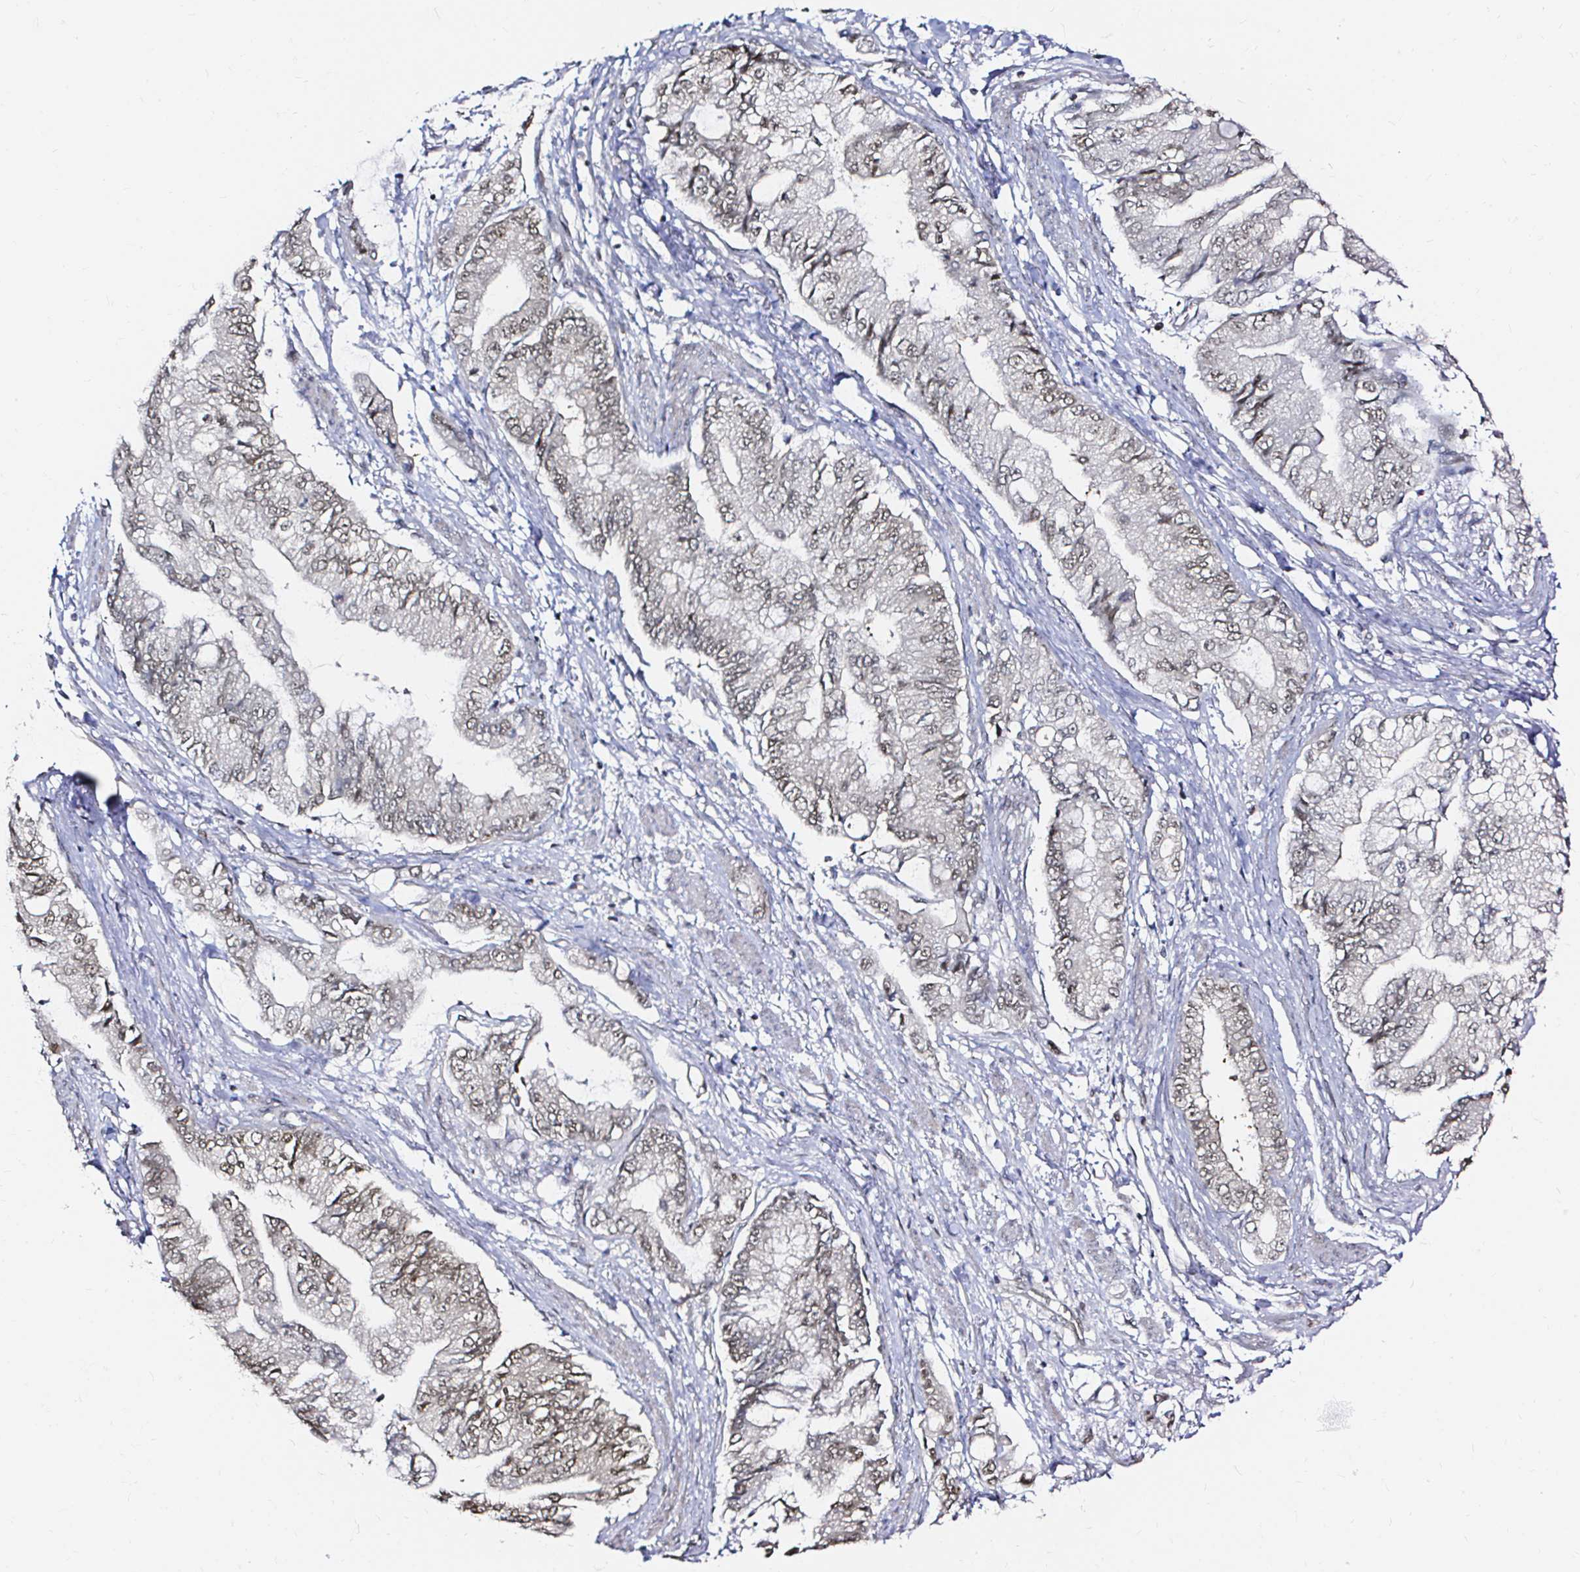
{"staining": {"intensity": "weak", "quantity": "25%-75%", "location": "nuclear"}, "tissue": "stomach cancer", "cell_type": "Tumor cells", "image_type": "cancer", "snomed": [{"axis": "morphology", "description": "Adenocarcinoma, NOS"}, {"axis": "topography", "description": "Stomach, upper"}], "caption": "Immunohistochemistry (IHC) of stomach adenocarcinoma exhibits low levels of weak nuclear staining in approximately 25%-75% of tumor cells.", "gene": "SNRPC", "patient": {"sex": "female", "age": 74}}